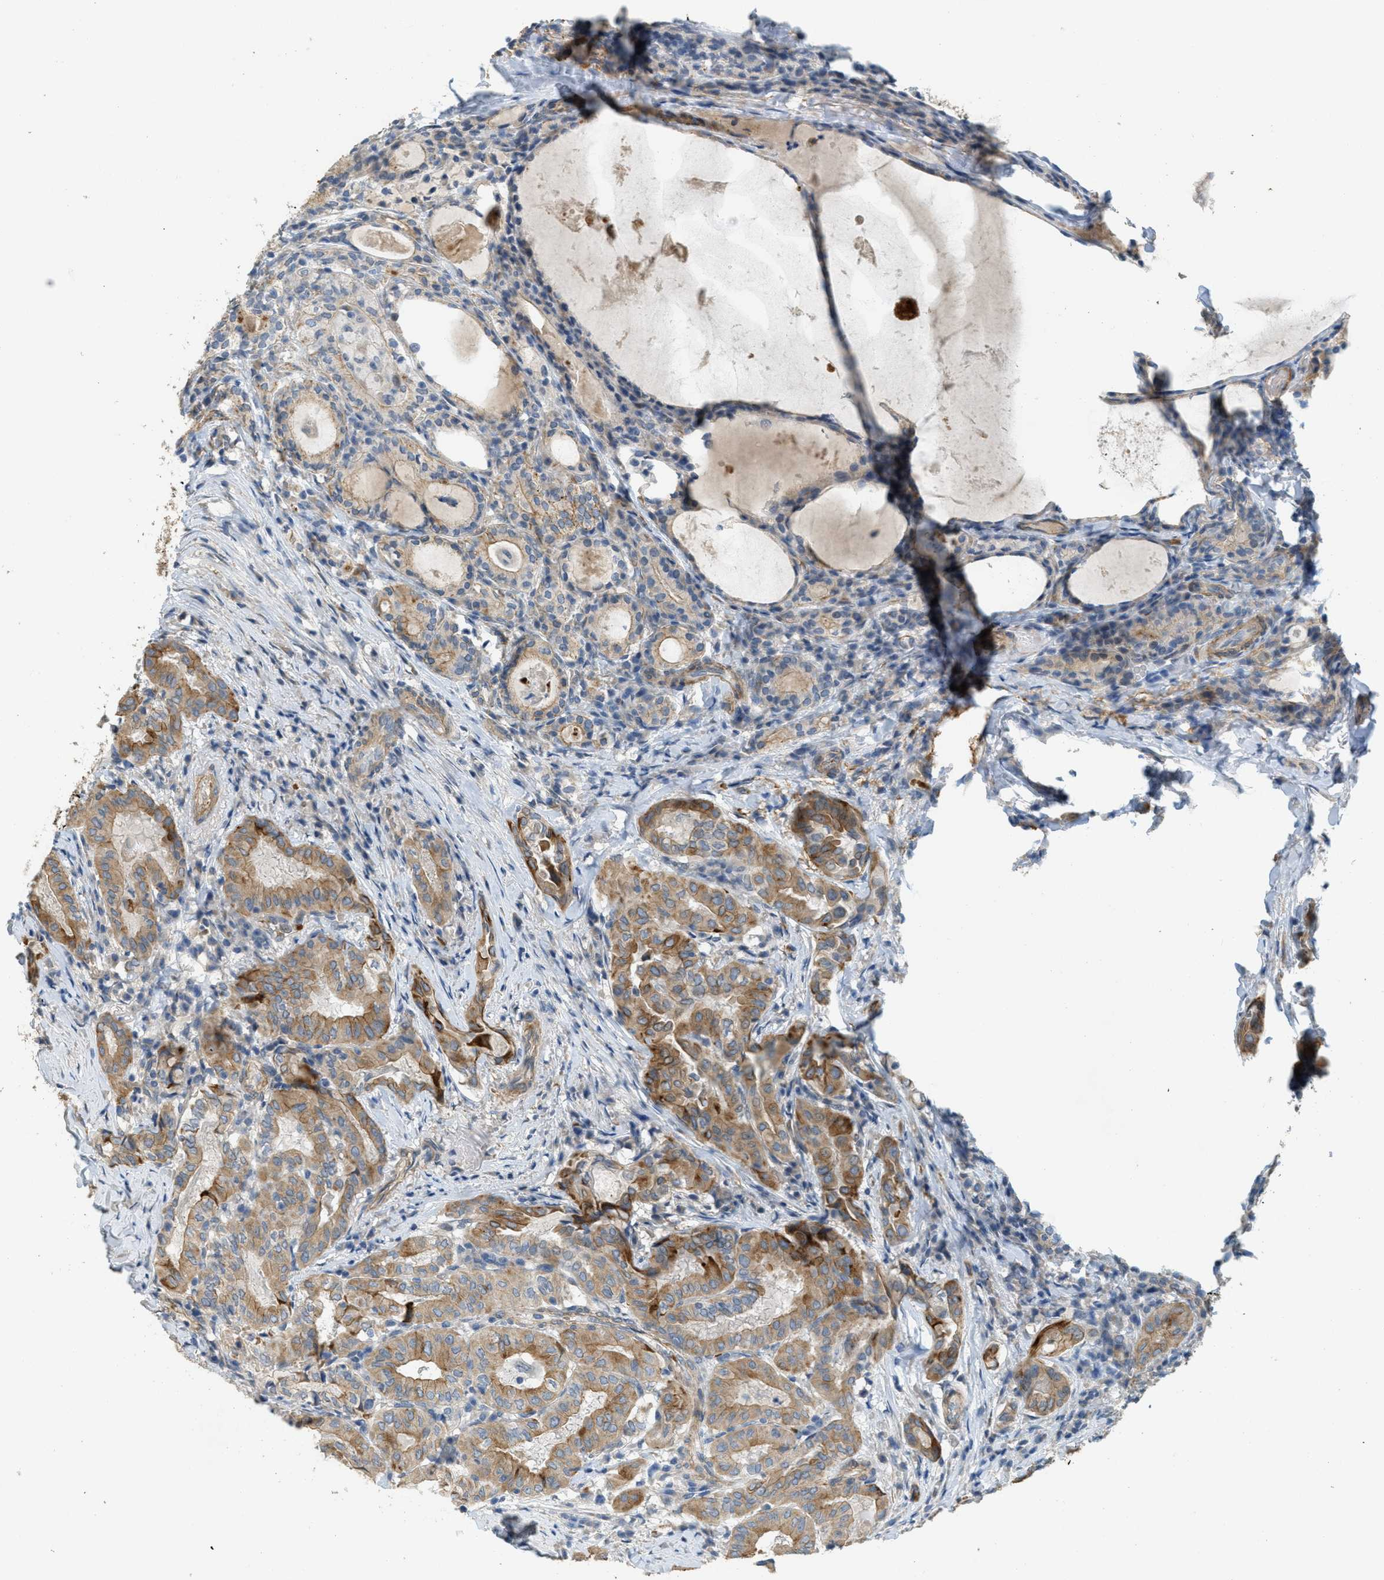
{"staining": {"intensity": "moderate", "quantity": "25%-75%", "location": "cytoplasmic/membranous"}, "tissue": "thyroid cancer", "cell_type": "Tumor cells", "image_type": "cancer", "snomed": [{"axis": "morphology", "description": "Papillary adenocarcinoma, NOS"}, {"axis": "topography", "description": "Thyroid gland"}], "caption": "An immunohistochemistry histopathology image of tumor tissue is shown. Protein staining in brown labels moderate cytoplasmic/membranous positivity in papillary adenocarcinoma (thyroid) within tumor cells.", "gene": "MRS2", "patient": {"sex": "female", "age": 42}}